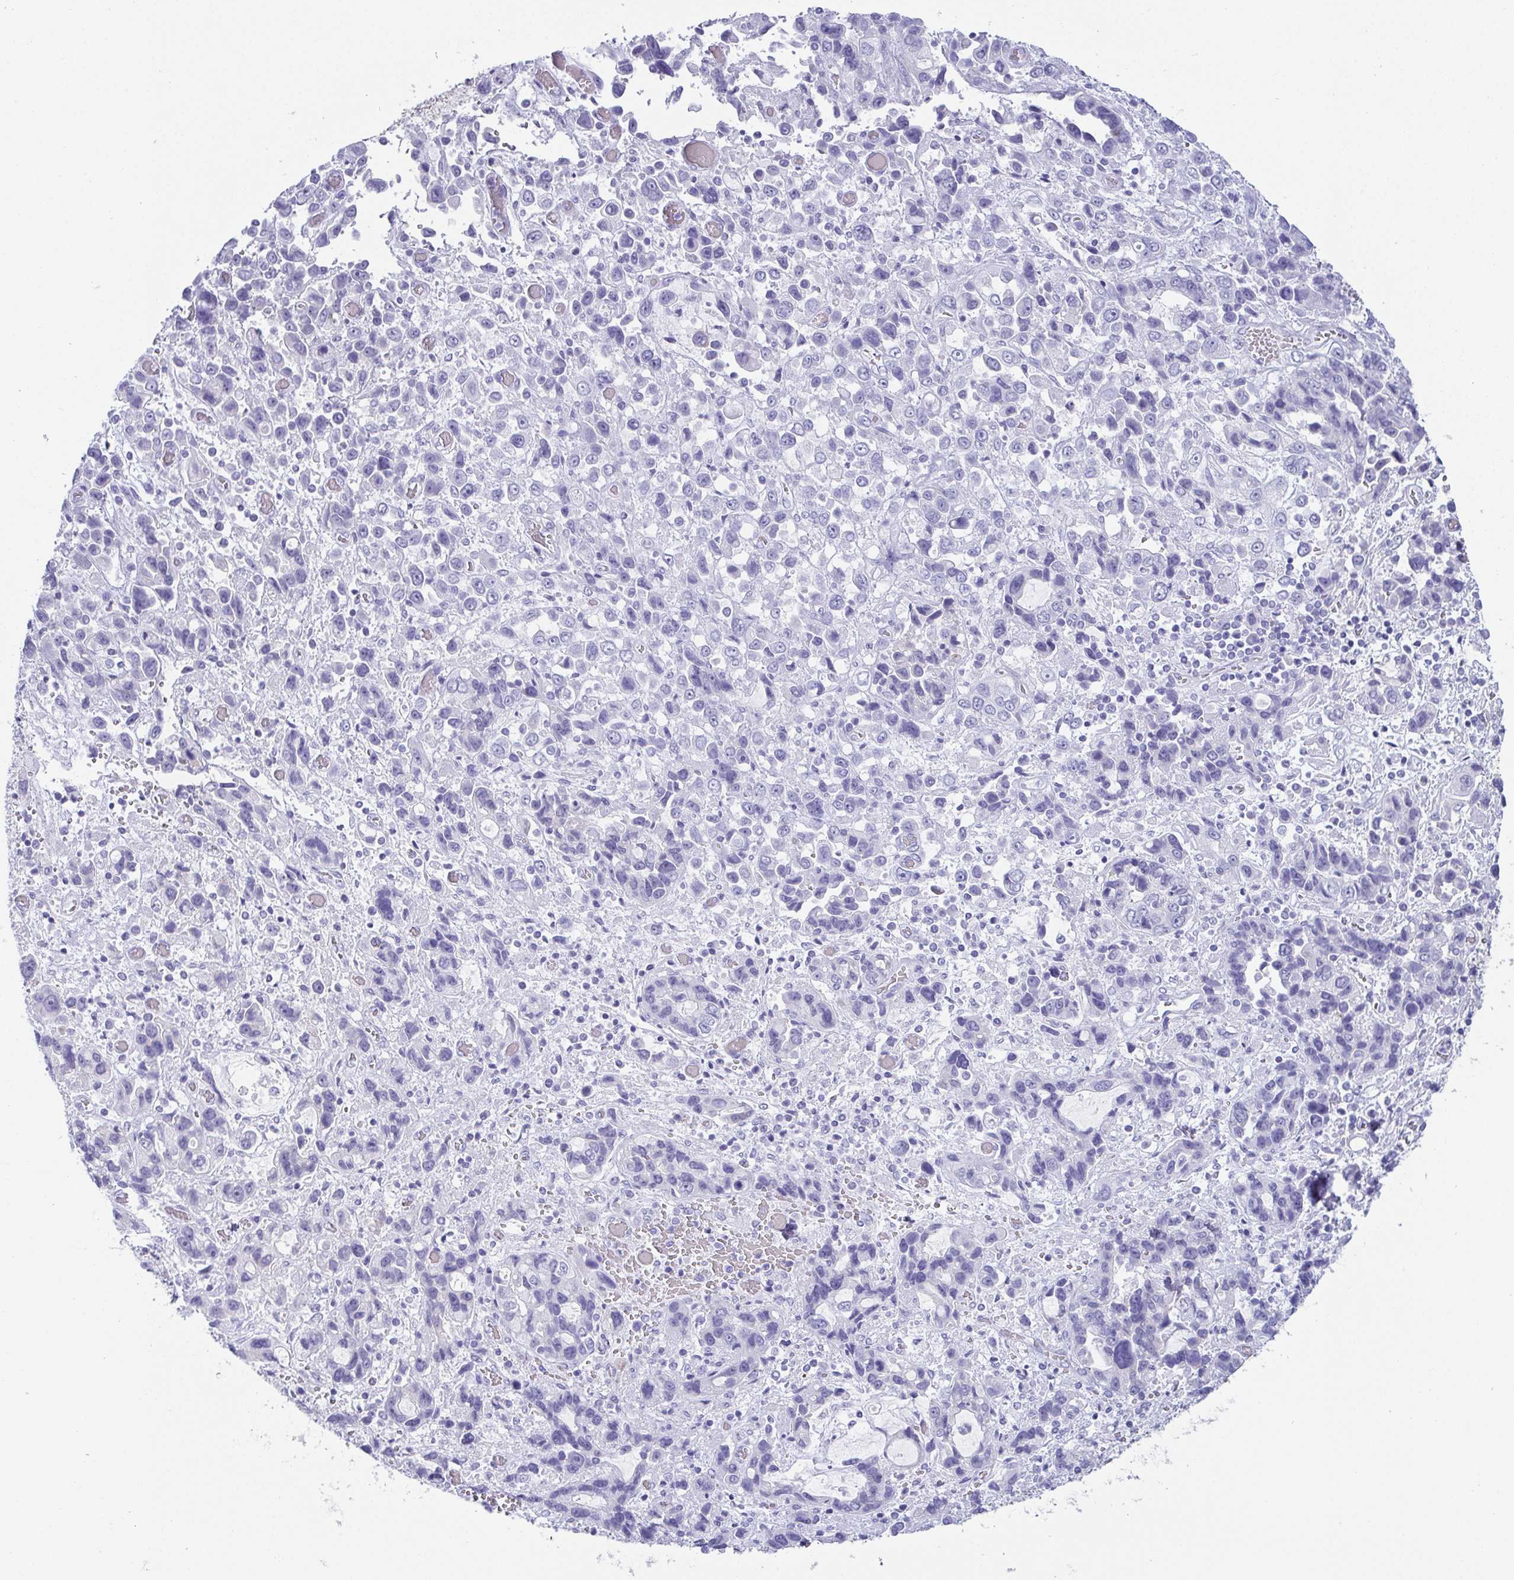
{"staining": {"intensity": "negative", "quantity": "none", "location": "none"}, "tissue": "stomach cancer", "cell_type": "Tumor cells", "image_type": "cancer", "snomed": [{"axis": "morphology", "description": "Adenocarcinoma, NOS"}, {"axis": "topography", "description": "Stomach, upper"}], "caption": "High power microscopy photomicrograph of an immunohistochemistry (IHC) micrograph of stomach adenocarcinoma, revealing no significant expression in tumor cells. (Brightfield microscopy of DAB (3,3'-diaminobenzidine) immunohistochemistry (IHC) at high magnification).", "gene": "TEX19", "patient": {"sex": "female", "age": 81}}